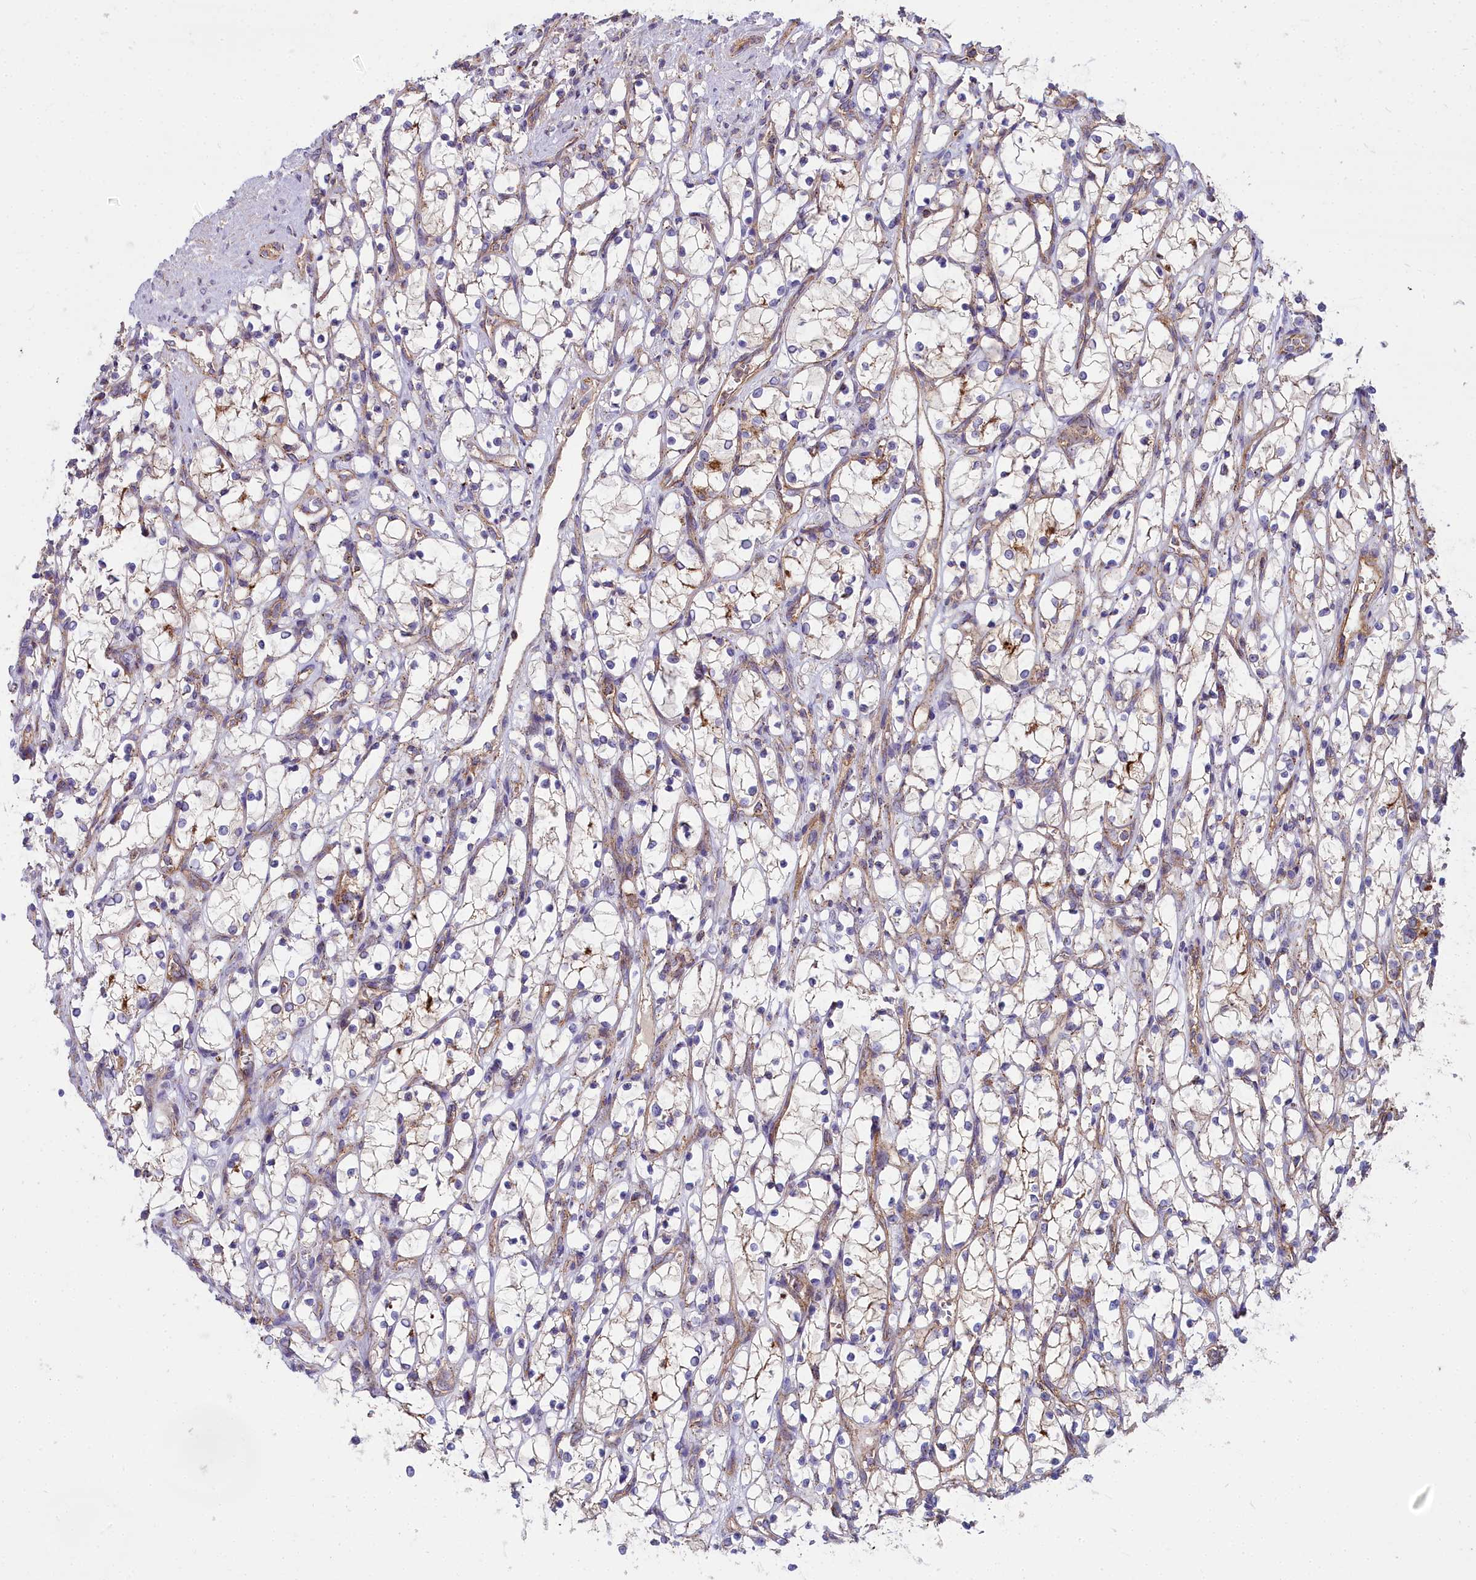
{"staining": {"intensity": "moderate", "quantity": "<25%", "location": "cytoplasmic/membranous"}, "tissue": "renal cancer", "cell_type": "Tumor cells", "image_type": "cancer", "snomed": [{"axis": "morphology", "description": "Adenocarcinoma, NOS"}, {"axis": "topography", "description": "Kidney"}], "caption": "Protein analysis of renal cancer (adenocarcinoma) tissue shows moderate cytoplasmic/membranous expression in about <25% of tumor cells.", "gene": "FRMPD1", "patient": {"sex": "female", "age": 69}}